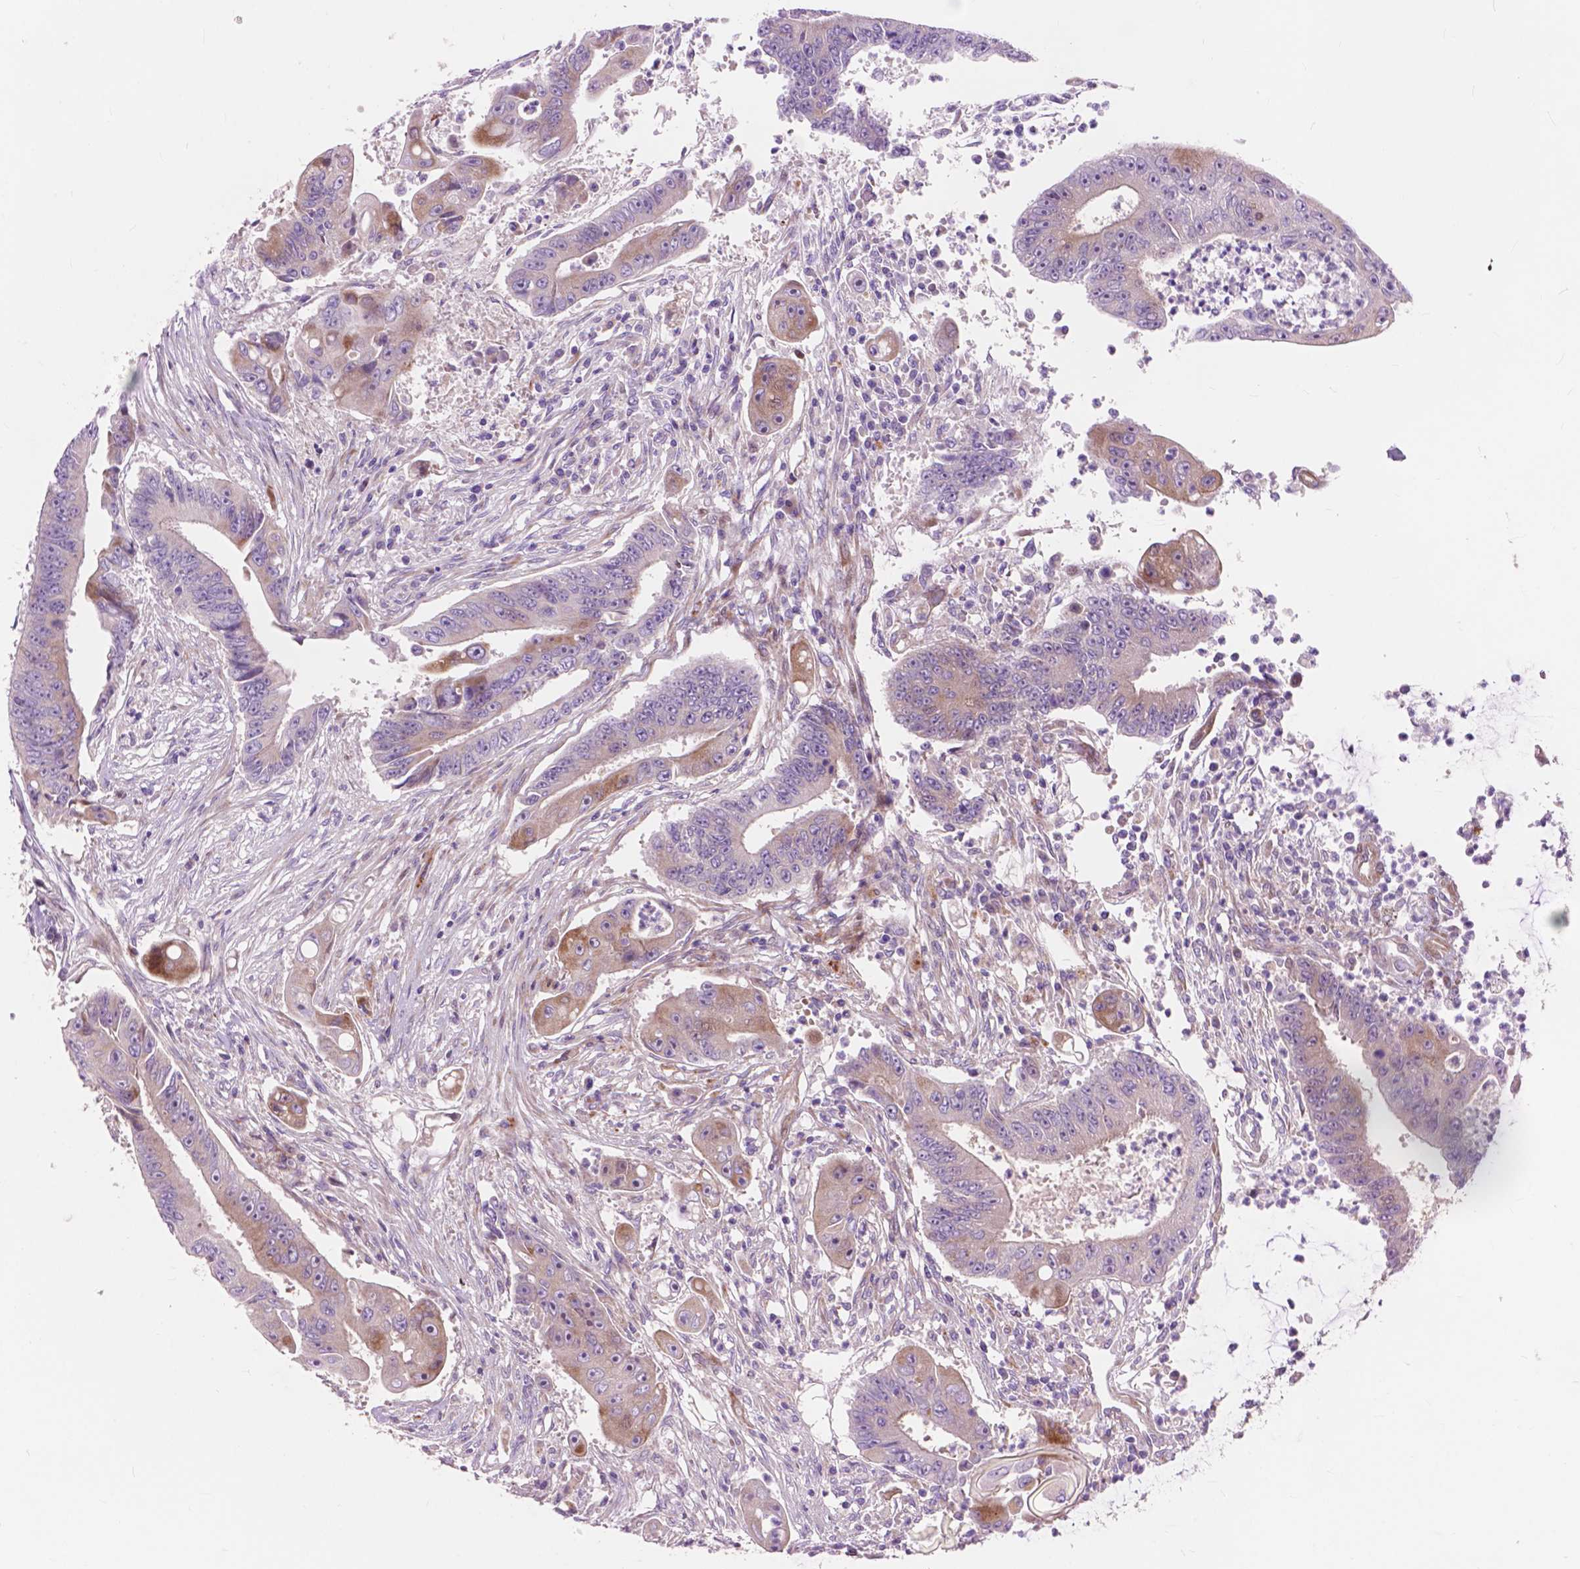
{"staining": {"intensity": "weak", "quantity": "<25%", "location": "cytoplasmic/membranous"}, "tissue": "colorectal cancer", "cell_type": "Tumor cells", "image_type": "cancer", "snomed": [{"axis": "morphology", "description": "Adenocarcinoma, NOS"}, {"axis": "topography", "description": "Rectum"}], "caption": "A photomicrograph of colorectal adenocarcinoma stained for a protein demonstrates no brown staining in tumor cells.", "gene": "MORN1", "patient": {"sex": "male", "age": 54}}